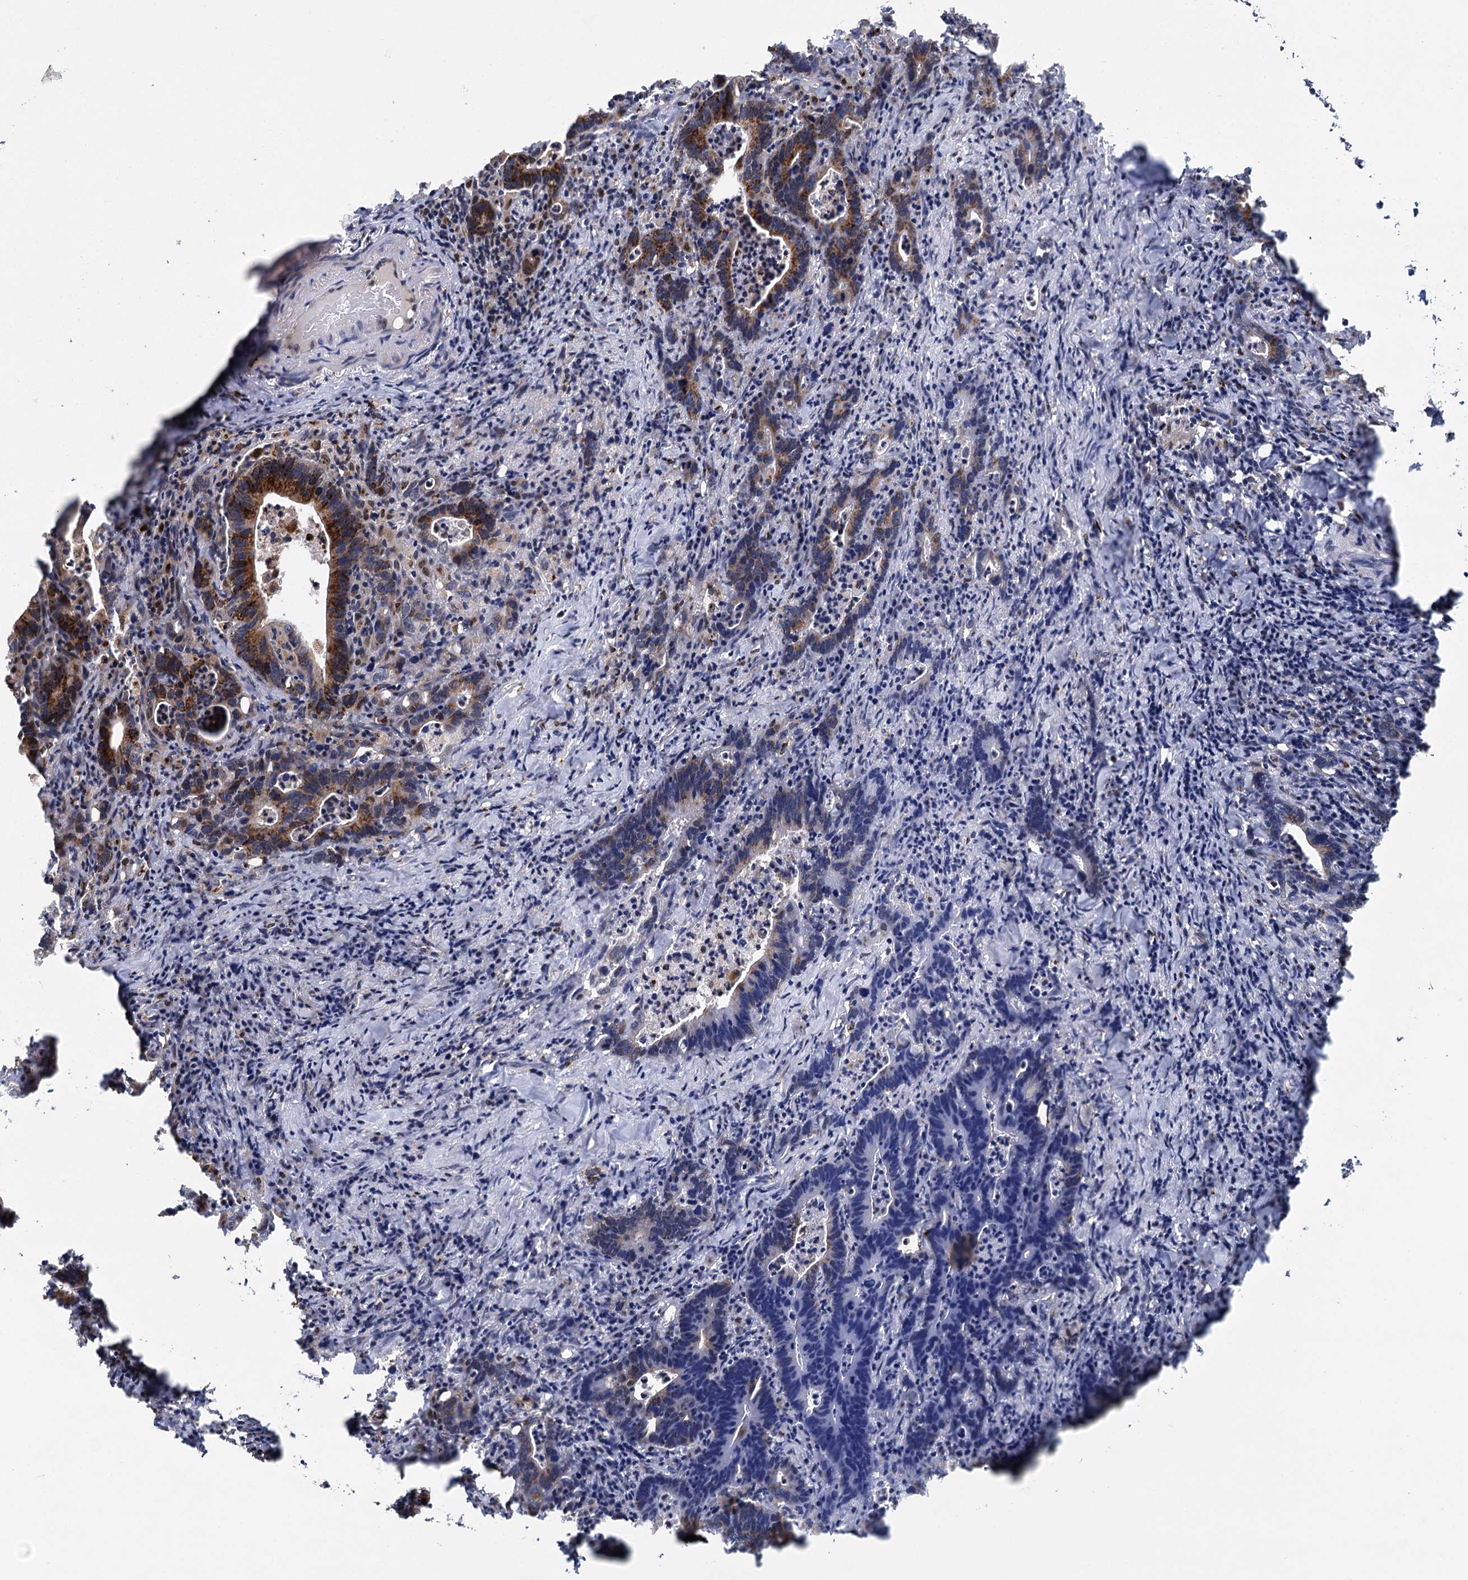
{"staining": {"intensity": "strong", "quantity": "25%-75%", "location": "cytoplasmic/membranous"}, "tissue": "colorectal cancer", "cell_type": "Tumor cells", "image_type": "cancer", "snomed": [{"axis": "morphology", "description": "Adenocarcinoma, NOS"}, {"axis": "topography", "description": "Colon"}], "caption": "Immunohistochemical staining of human colorectal cancer exhibits strong cytoplasmic/membranous protein staining in approximately 25%-75% of tumor cells. (DAB IHC with brightfield microscopy, high magnification).", "gene": "GAL3ST4", "patient": {"sex": "female", "age": 75}}